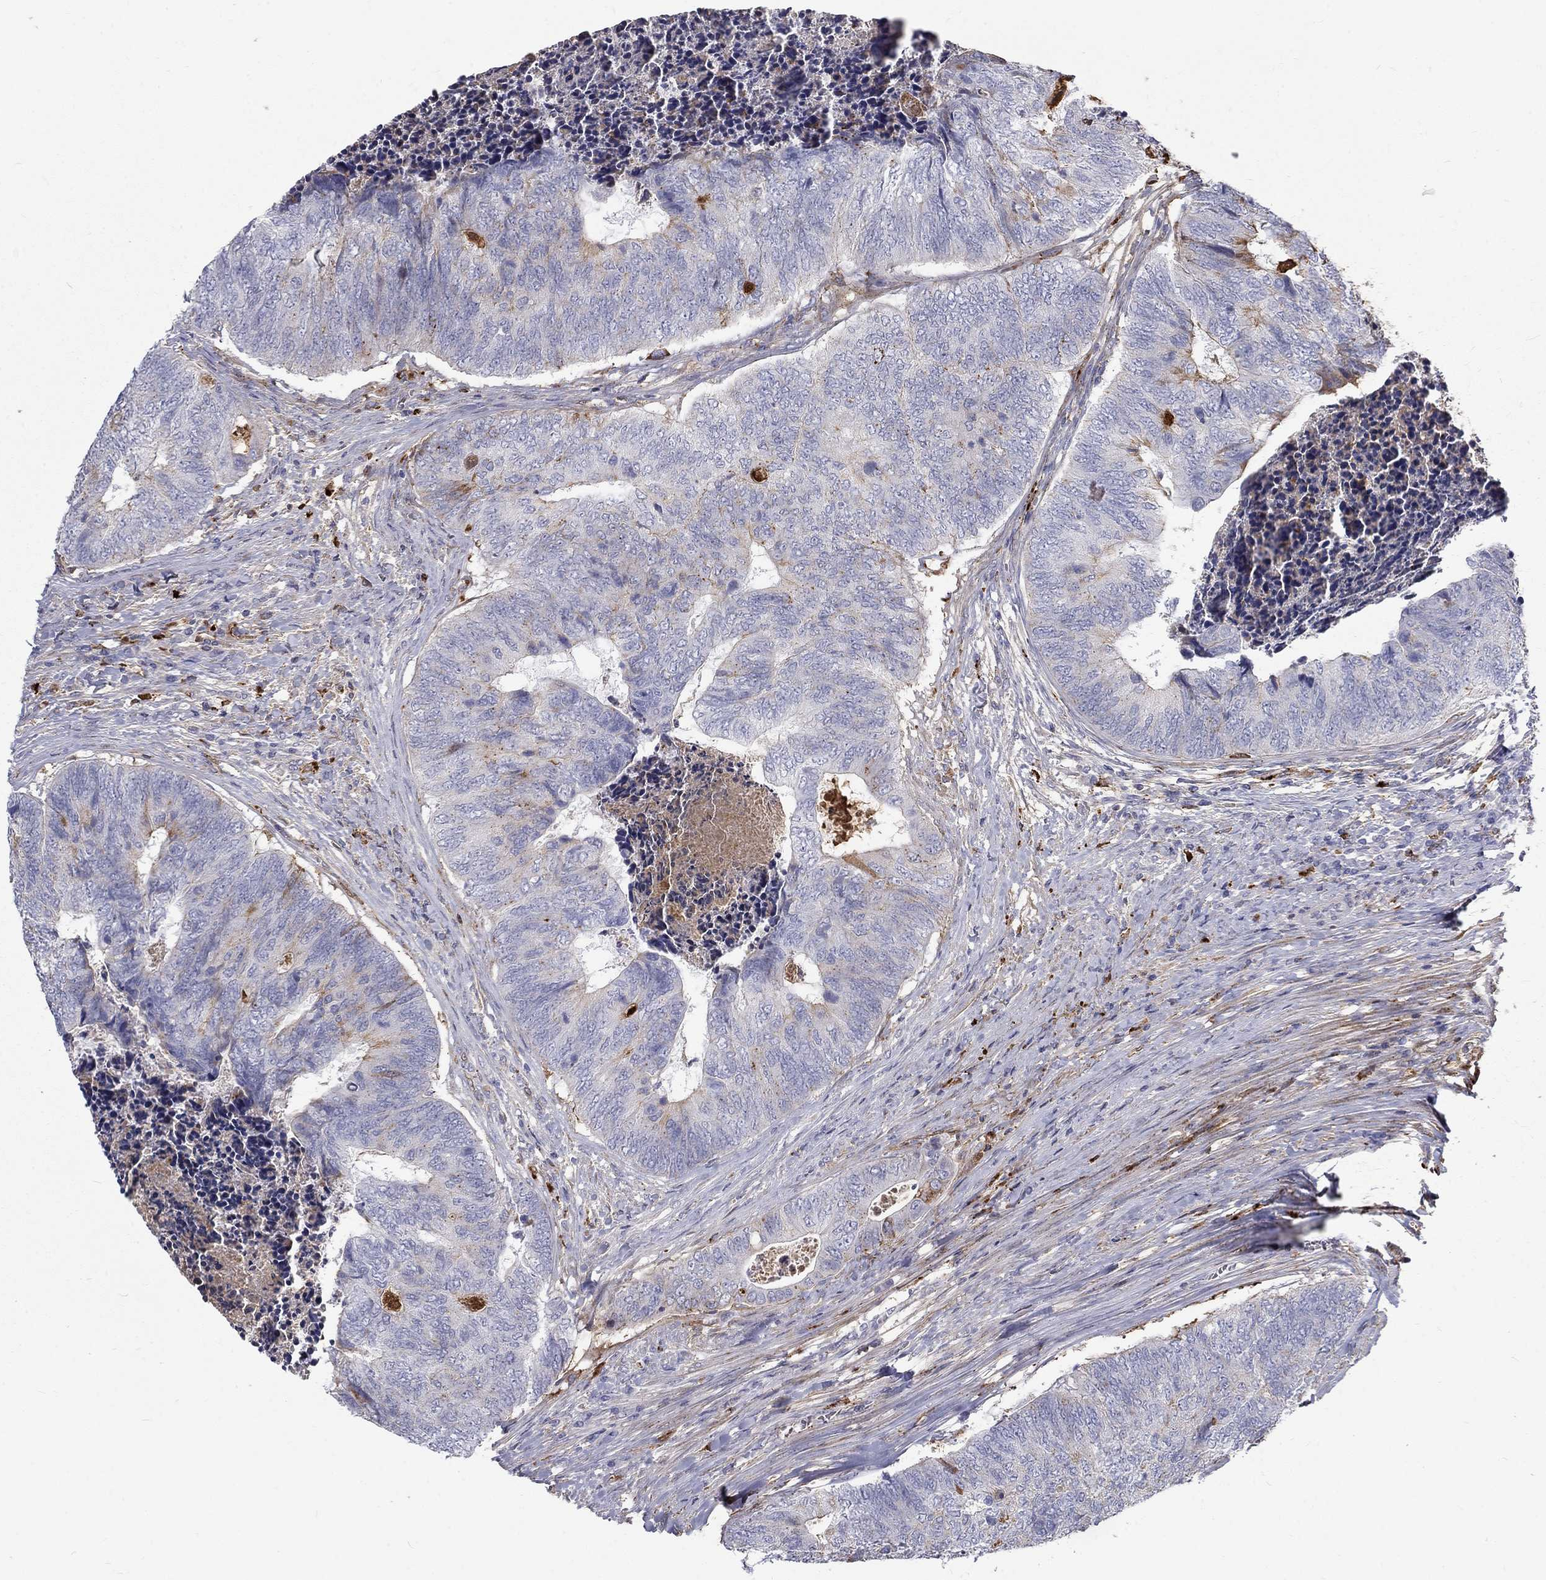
{"staining": {"intensity": "strong", "quantity": "<25%", "location": "cytoplasmic/membranous"}, "tissue": "colorectal cancer", "cell_type": "Tumor cells", "image_type": "cancer", "snomed": [{"axis": "morphology", "description": "Adenocarcinoma, NOS"}, {"axis": "topography", "description": "Colon"}], "caption": "Approximately <25% of tumor cells in colorectal cancer (adenocarcinoma) display strong cytoplasmic/membranous protein positivity as visualized by brown immunohistochemical staining.", "gene": "EPDR1", "patient": {"sex": "female", "age": 67}}